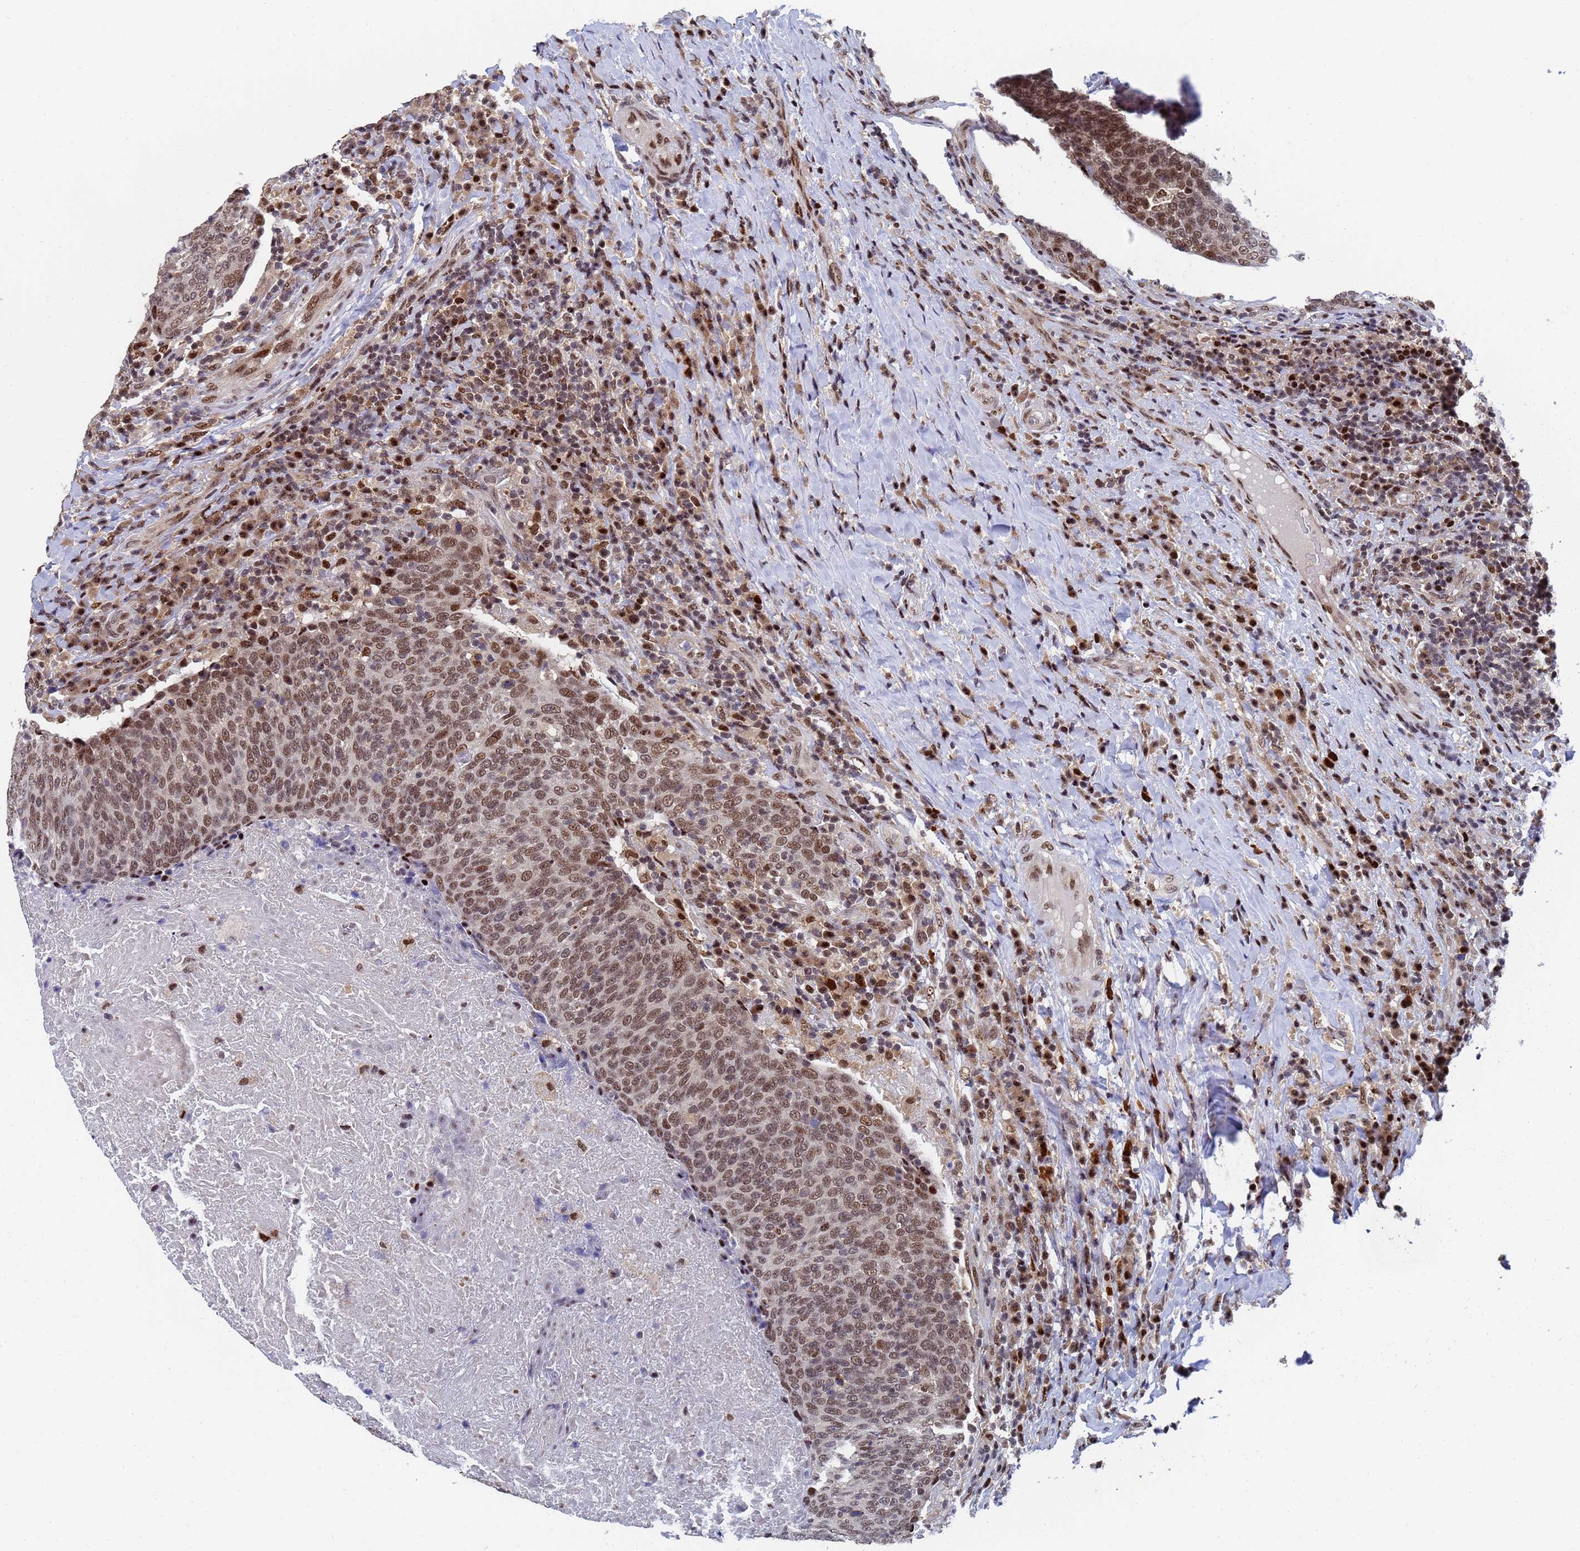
{"staining": {"intensity": "moderate", "quantity": ">75%", "location": "nuclear"}, "tissue": "head and neck cancer", "cell_type": "Tumor cells", "image_type": "cancer", "snomed": [{"axis": "morphology", "description": "Squamous cell carcinoma, NOS"}, {"axis": "morphology", "description": "Squamous cell carcinoma, metastatic, NOS"}, {"axis": "topography", "description": "Lymph node"}, {"axis": "topography", "description": "Head-Neck"}], "caption": "Immunohistochemical staining of human metastatic squamous cell carcinoma (head and neck) exhibits medium levels of moderate nuclear staining in approximately >75% of tumor cells.", "gene": "AP5Z1", "patient": {"sex": "male", "age": 62}}